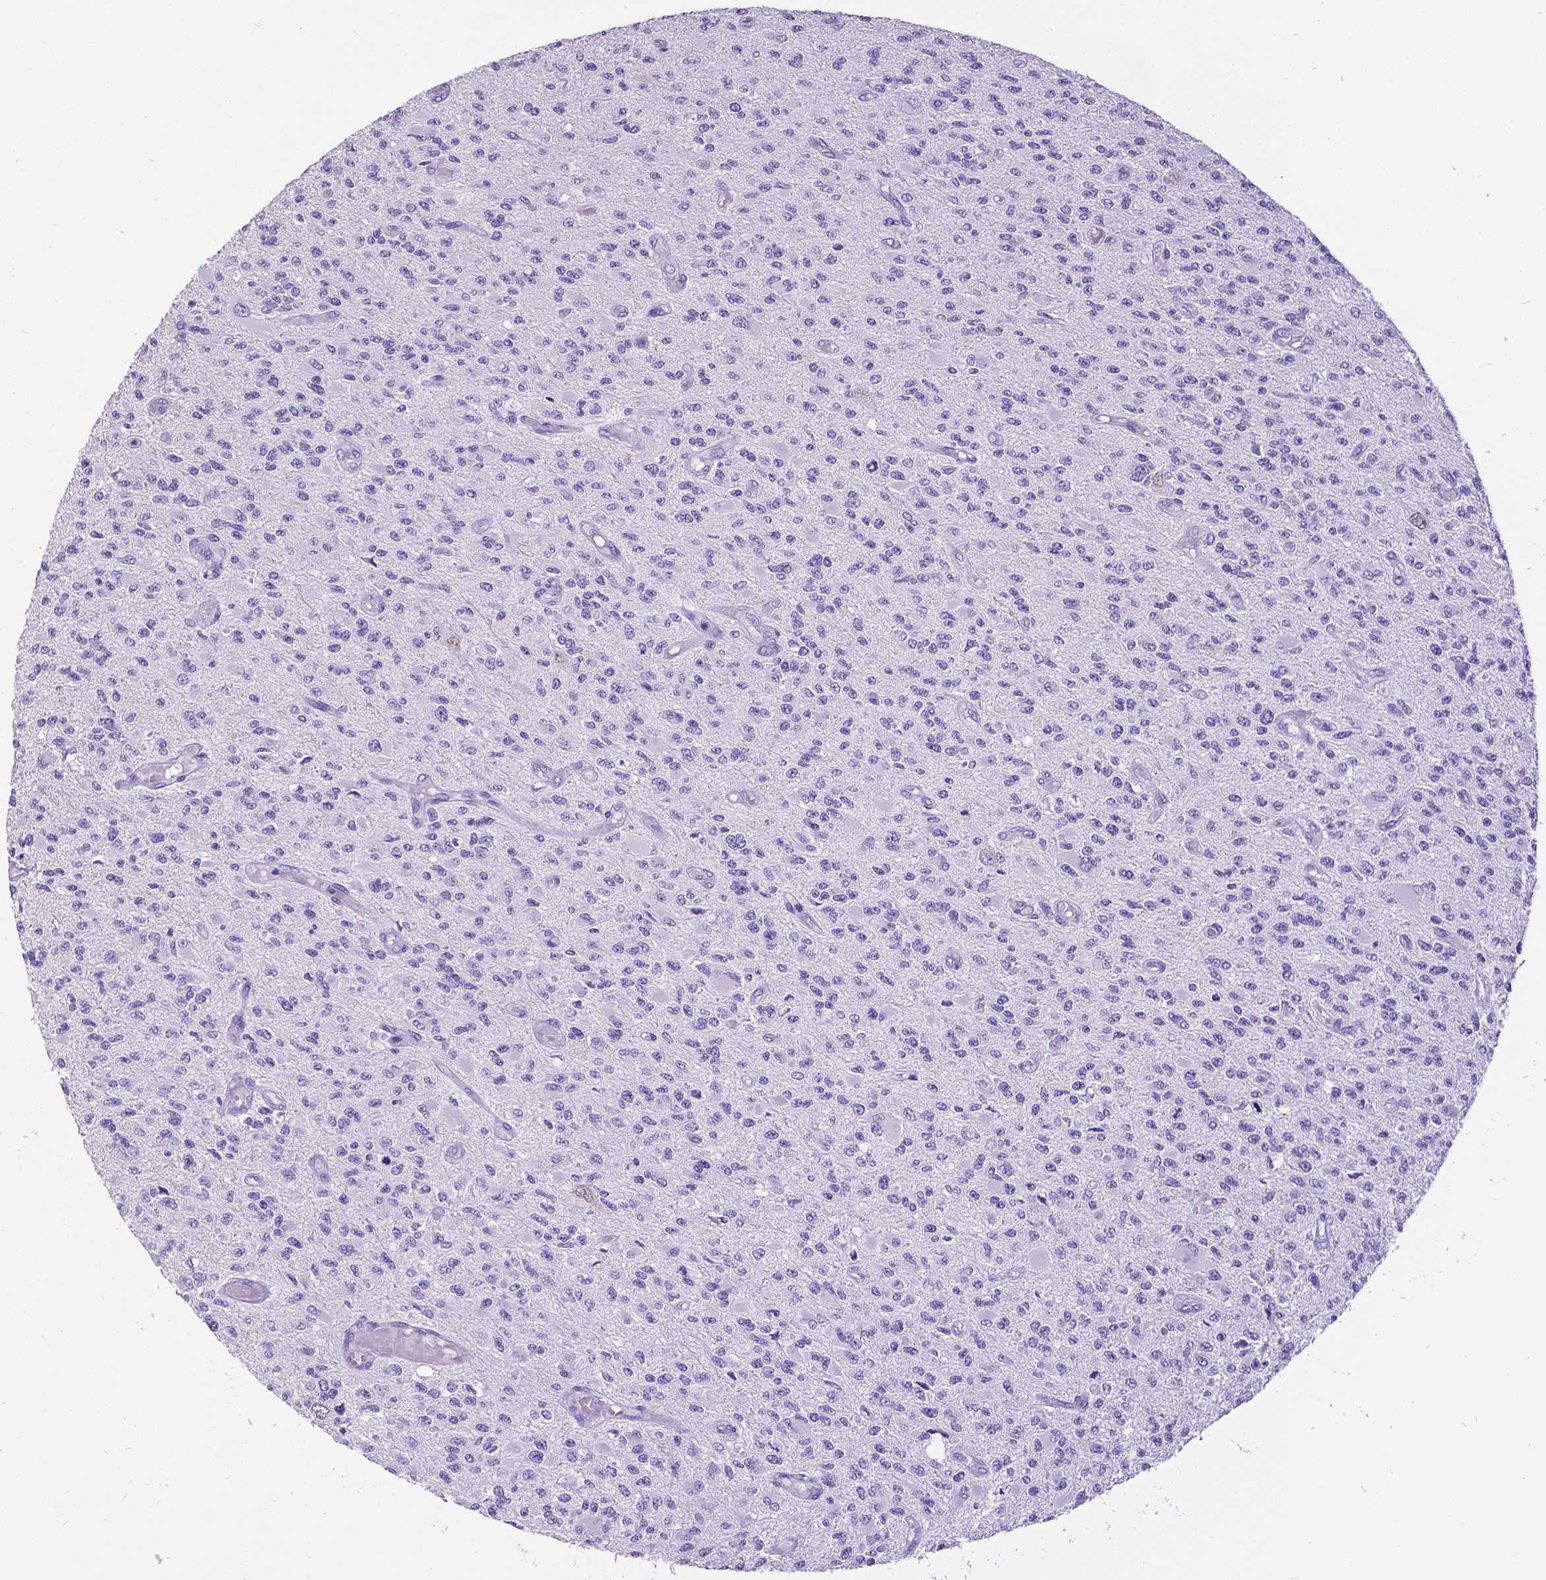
{"staining": {"intensity": "negative", "quantity": "none", "location": "none"}, "tissue": "glioma", "cell_type": "Tumor cells", "image_type": "cancer", "snomed": [{"axis": "morphology", "description": "Glioma, malignant, High grade"}, {"axis": "topography", "description": "Brain"}], "caption": "This is a histopathology image of IHC staining of malignant high-grade glioma, which shows no expression in tumor cells.", "gene": "SATB2", "patient": {"sex": "female", "age": 63}}